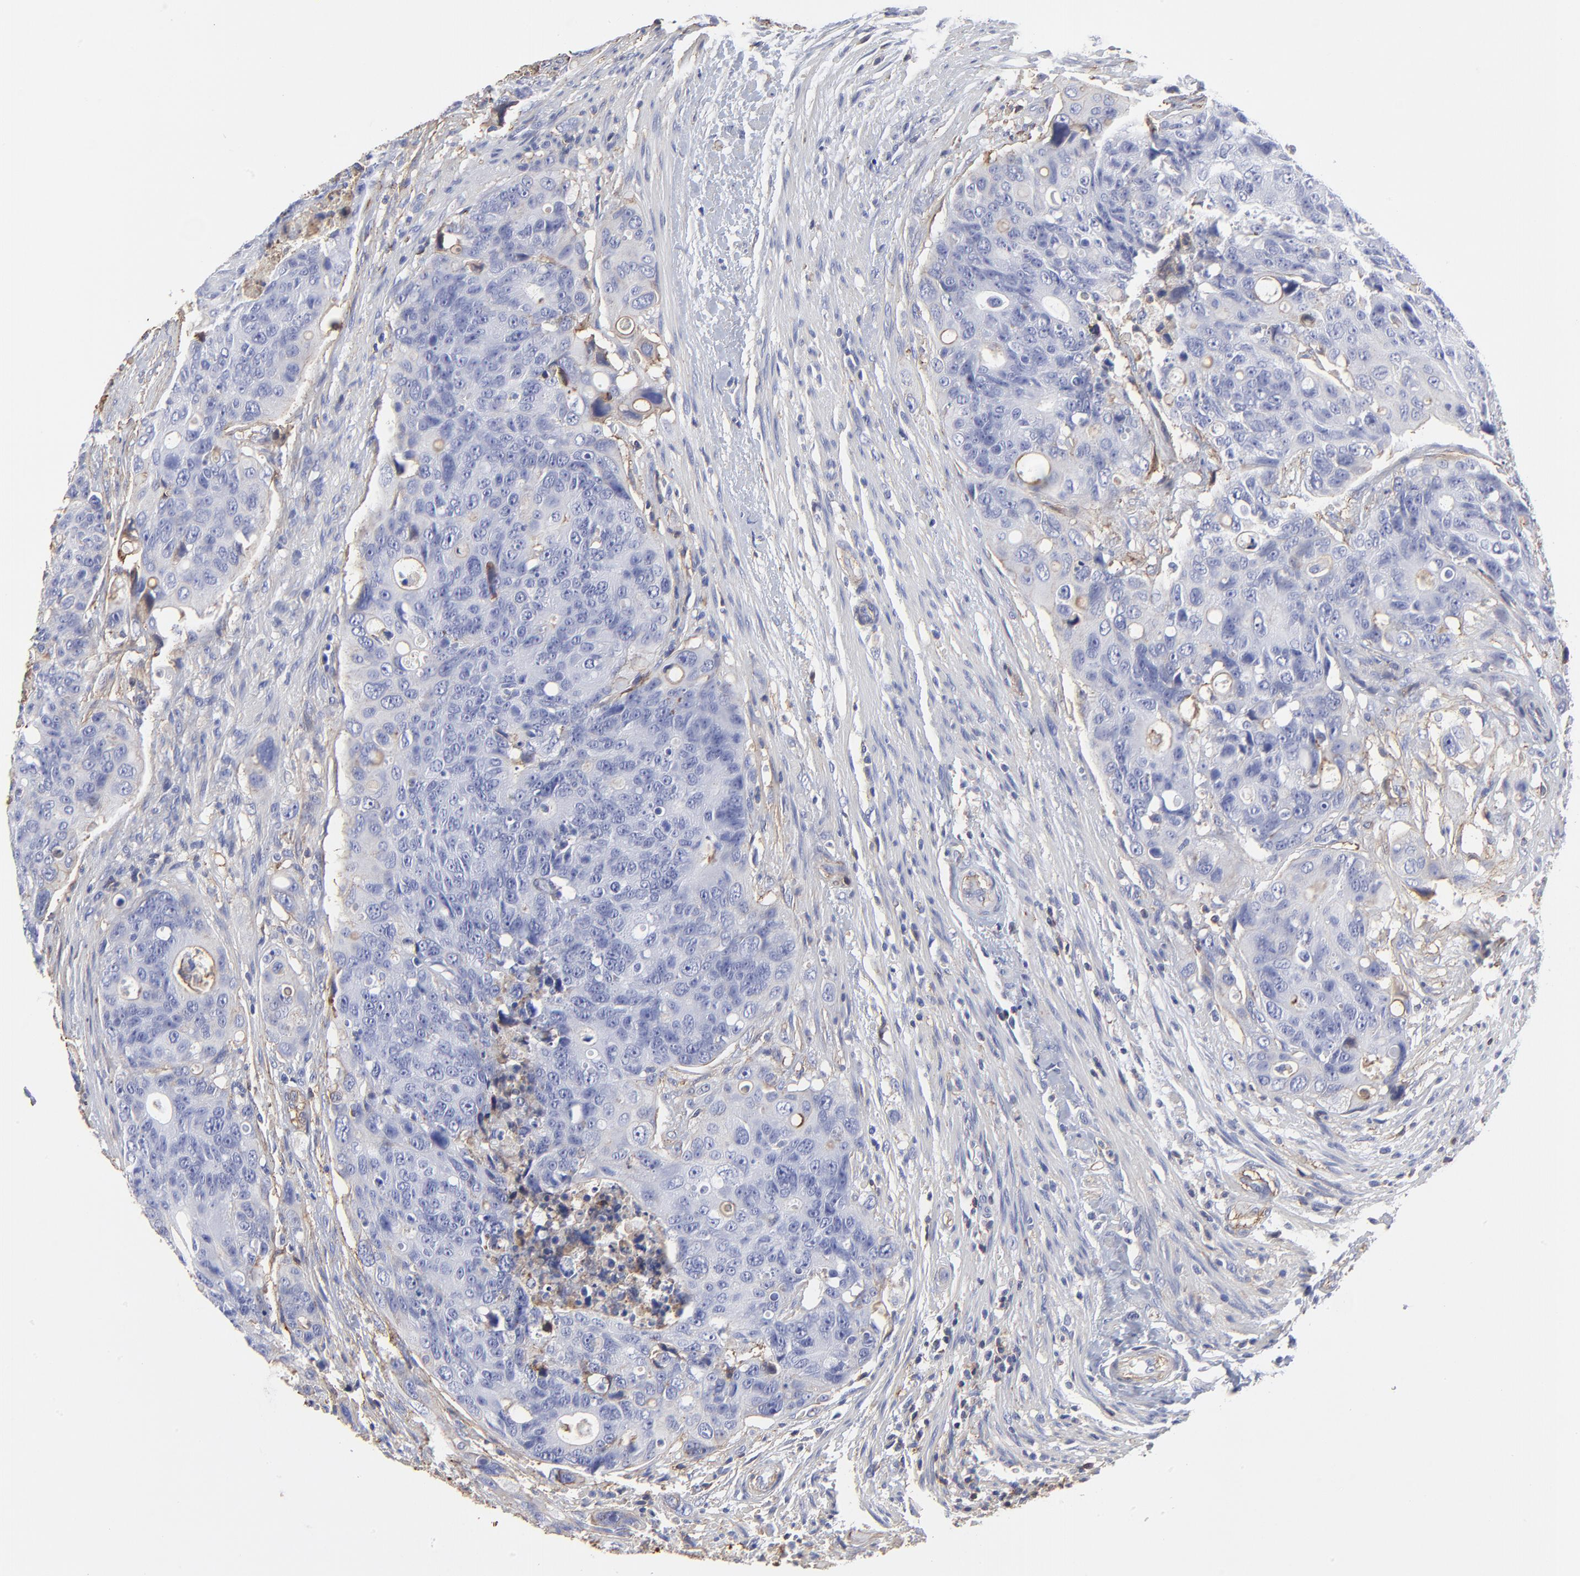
{"staining": {"intensity": "negative", "quantity": "none", "location": "none"}, "tissue": "colorectal cancer", "cell_type": "Tumor cells", "image_type": "cancer", "snomed": [{"axis": "morphology", "description": "Adenocarcinoma, NOS"}, {"axis": "topography", "description": "Colon"}], "caption": "Tumor cells show no significant protein staining in colorectal cancer.", "gene": "ANXA6", "patient": {"sex": "female", "age": 57}}